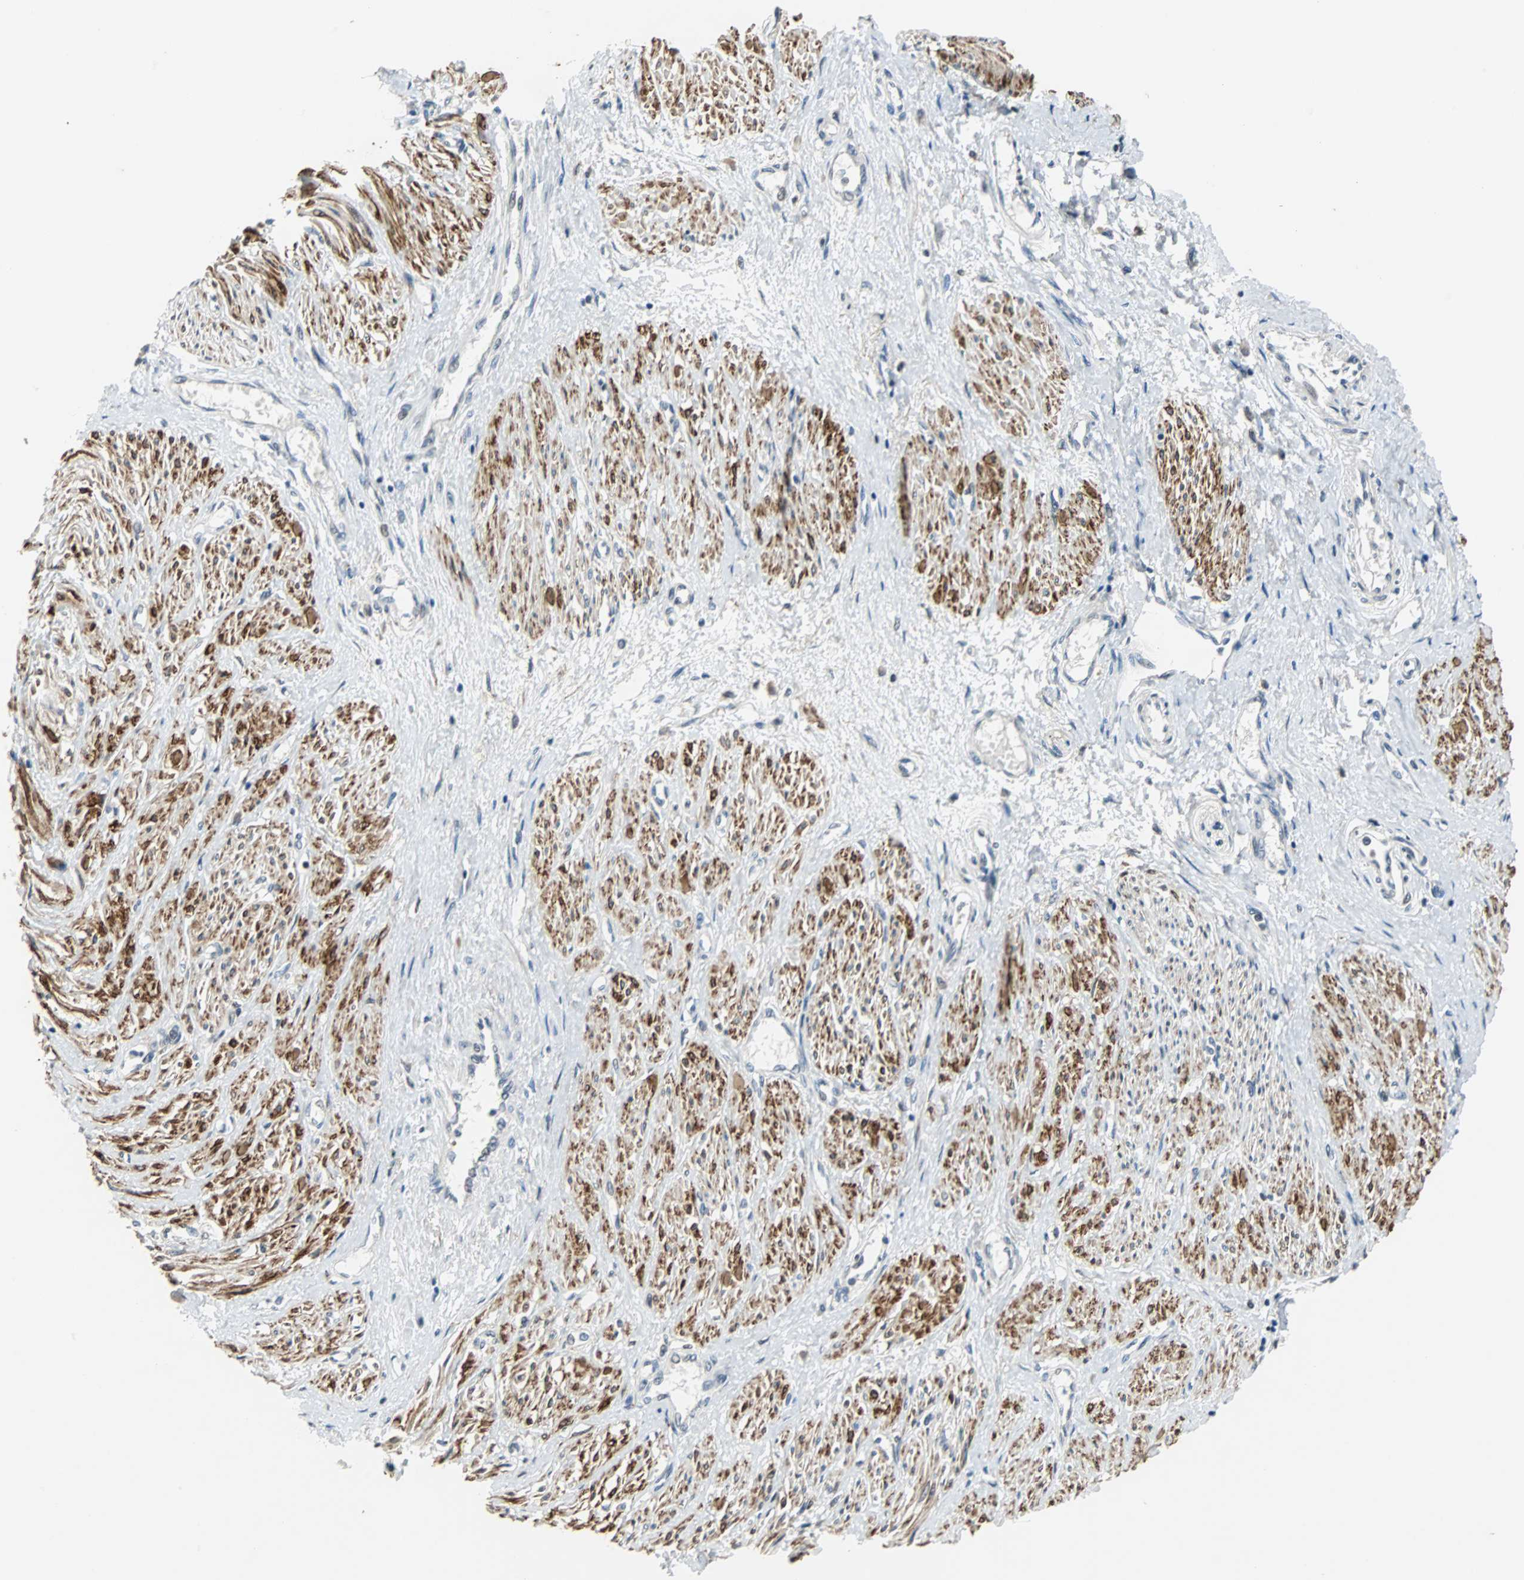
{"staining": {"intensity": "strong", "quantity": ">75%", "location": "cytoplasmic/membranous"}, "tissue": "smooth muscle", "cell_type": "Smooth muscle cells", "image_type": "normal", "snomed": [{"axis": "morphology", "description": "Normal tissue, NOS"}, {"axis": "topography", "description": "Smooth muscle"}, {"axis": "topography", "description": "Uterus"}], "caption": "Smooth muscle cells exhibit high levels of strong cytoplasmic/membranous positivity in approximately >75% of cells in normal smooth muscle.", "gene": "HLX", "patient": {"sex": "female", "age": 39}}